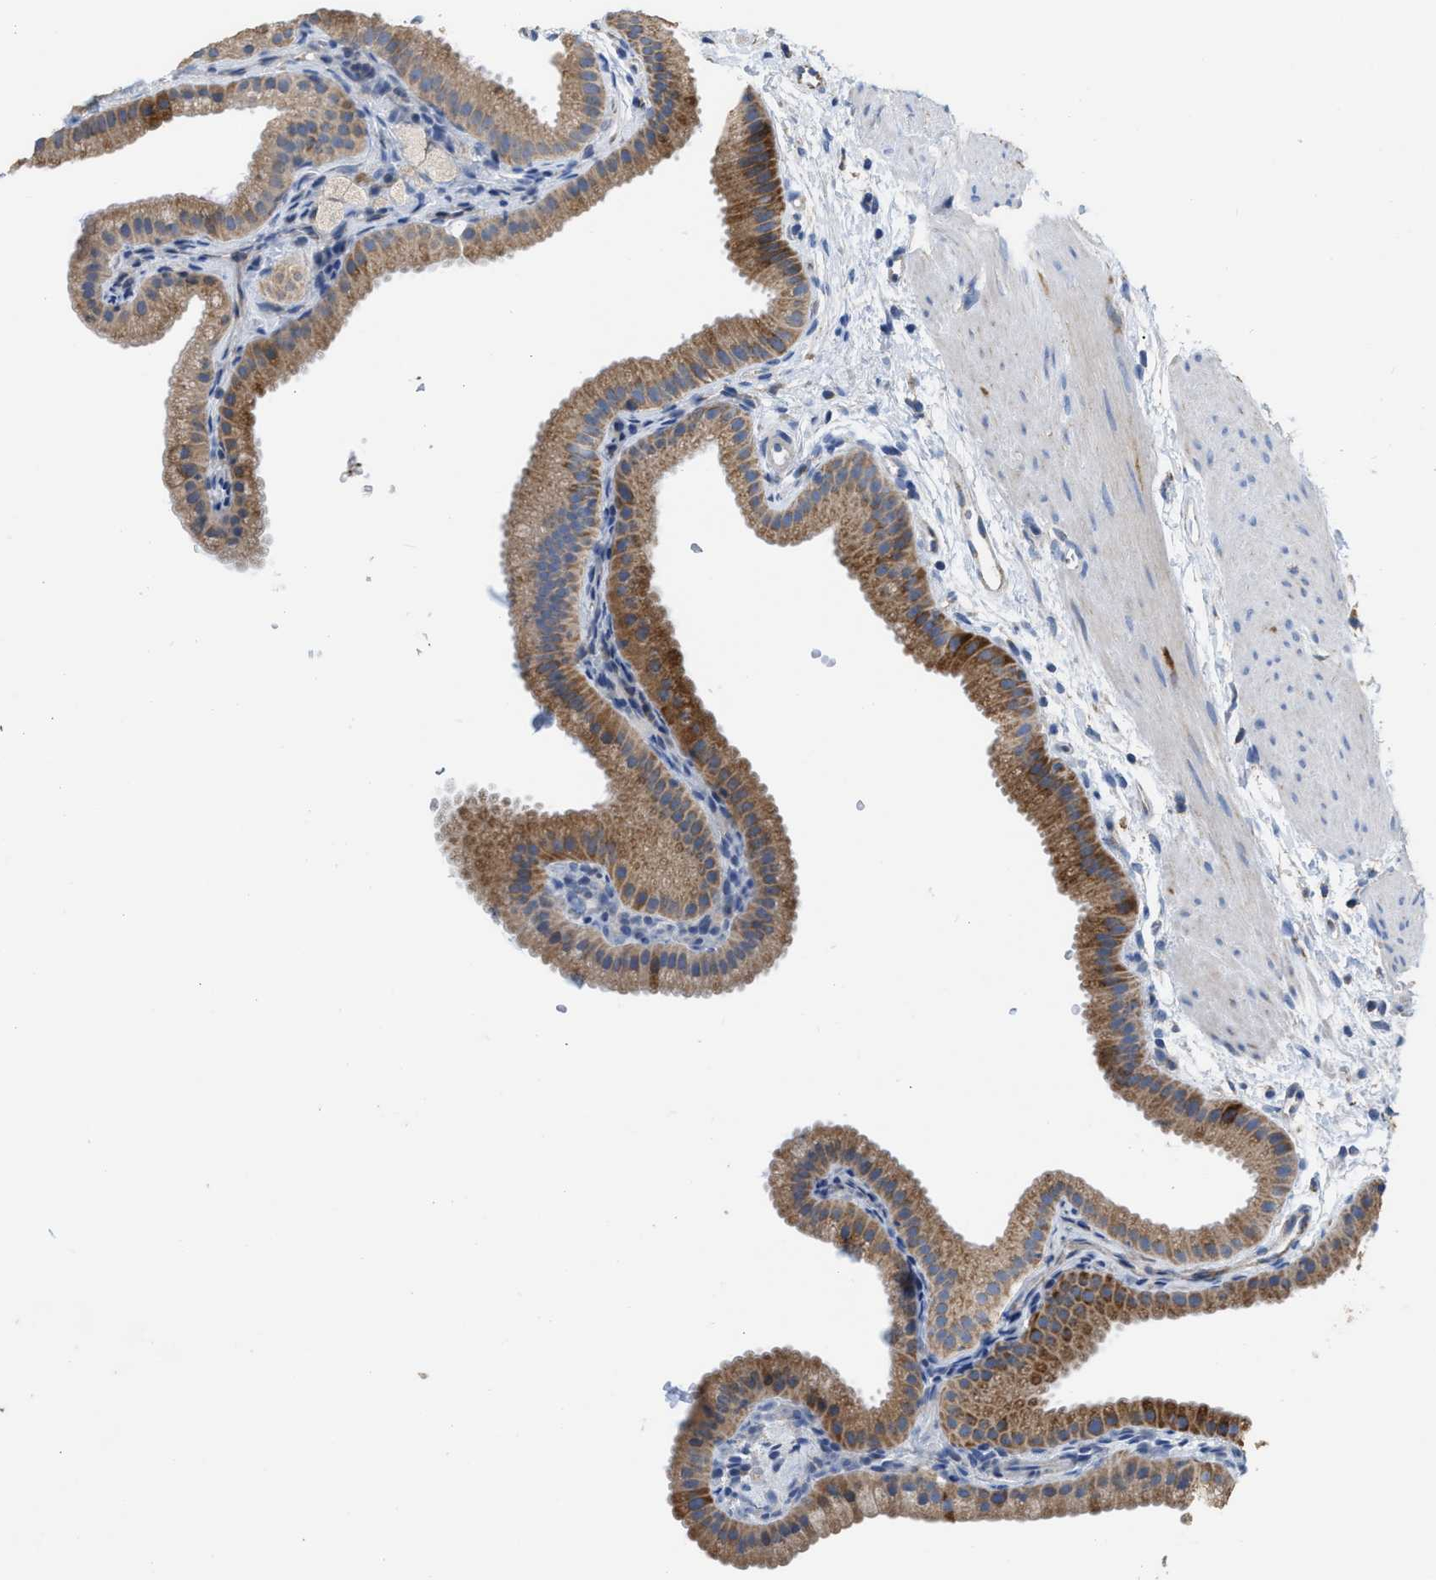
{"staining": {"intensity": "strong", "quantity": ">75%", "location": "cytoplasmic/membranous"}, "tissue": "gallbladder", "cell_type": "Glandular cells", "image_type": "normal", "snomed": [{"axis": "morphology", "description": "Normal tissue, NOS"}, {"axis": "topography", "description": "Gallbladder"}], "caption": "IHC histopathology image of normal gallbladder: human gallbladder stained using IHC shows high levels of strong protein expression localized specifically in the cytoplasmic/membranous of glandular cells, appearing as a cytoplasmic/membranous brown color.", "gene": "AK2", "patient": {"sex": "female", "age": 64}}